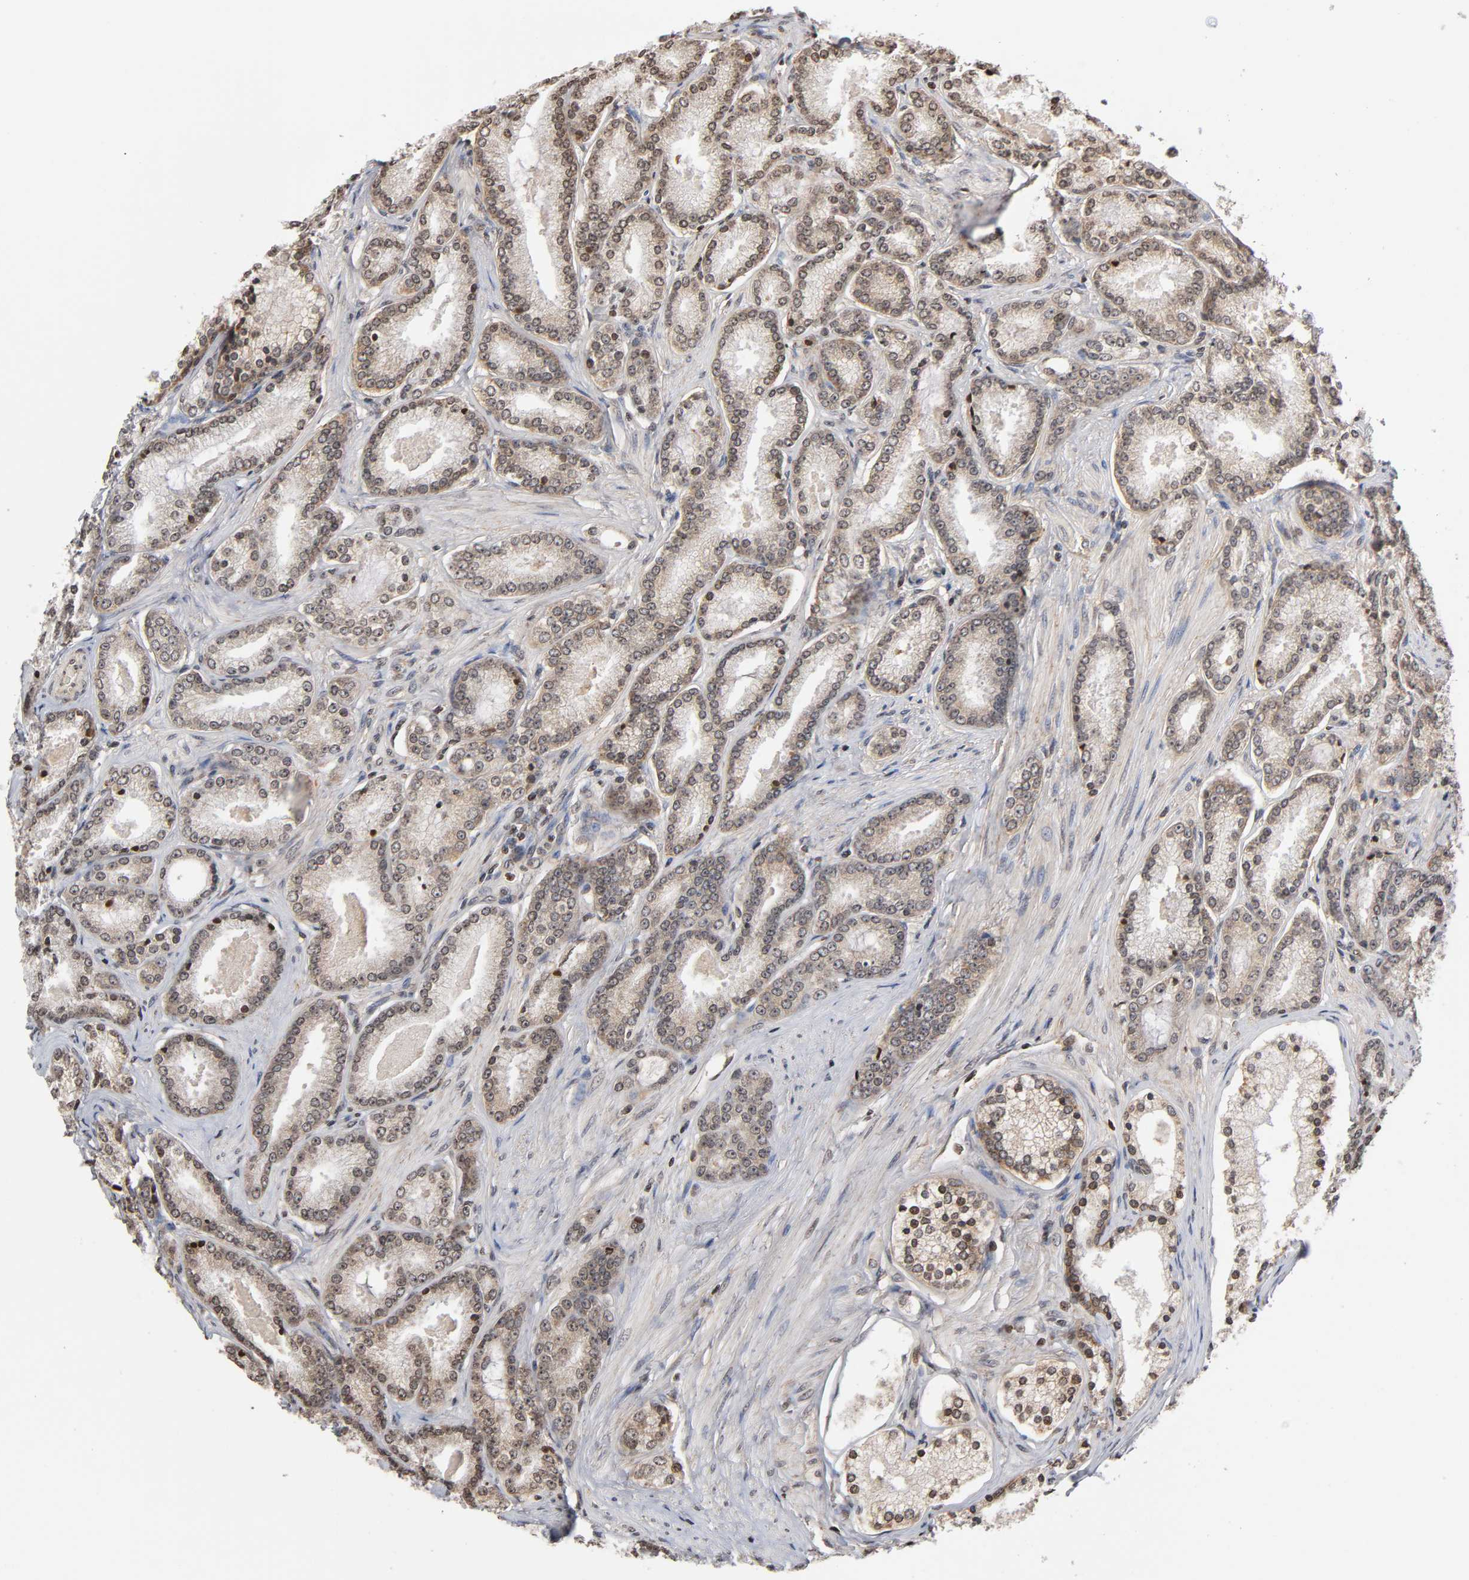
{"staining": {"intensity": "weak", "quantity": "<25%", "location": "cytoplasmic/membranous"}, "tissue": "prostate cancer", "cell_type": "Tumor cells", "image_type": "cancer", "snomed": [{"axis": "morphology", "description": "Adenocarcinoma, Low grade"}, {"axis": "topography", "description": "Prostate"}], "caption": "Immunohistochemistry photomicrograph of human low-grade adenocarcinoma (prostate) stained for a protein (brown), which shows no expression in tumor cells.", "gene": "ITGAV", "patient": {"sex": "male", "age": 71}}